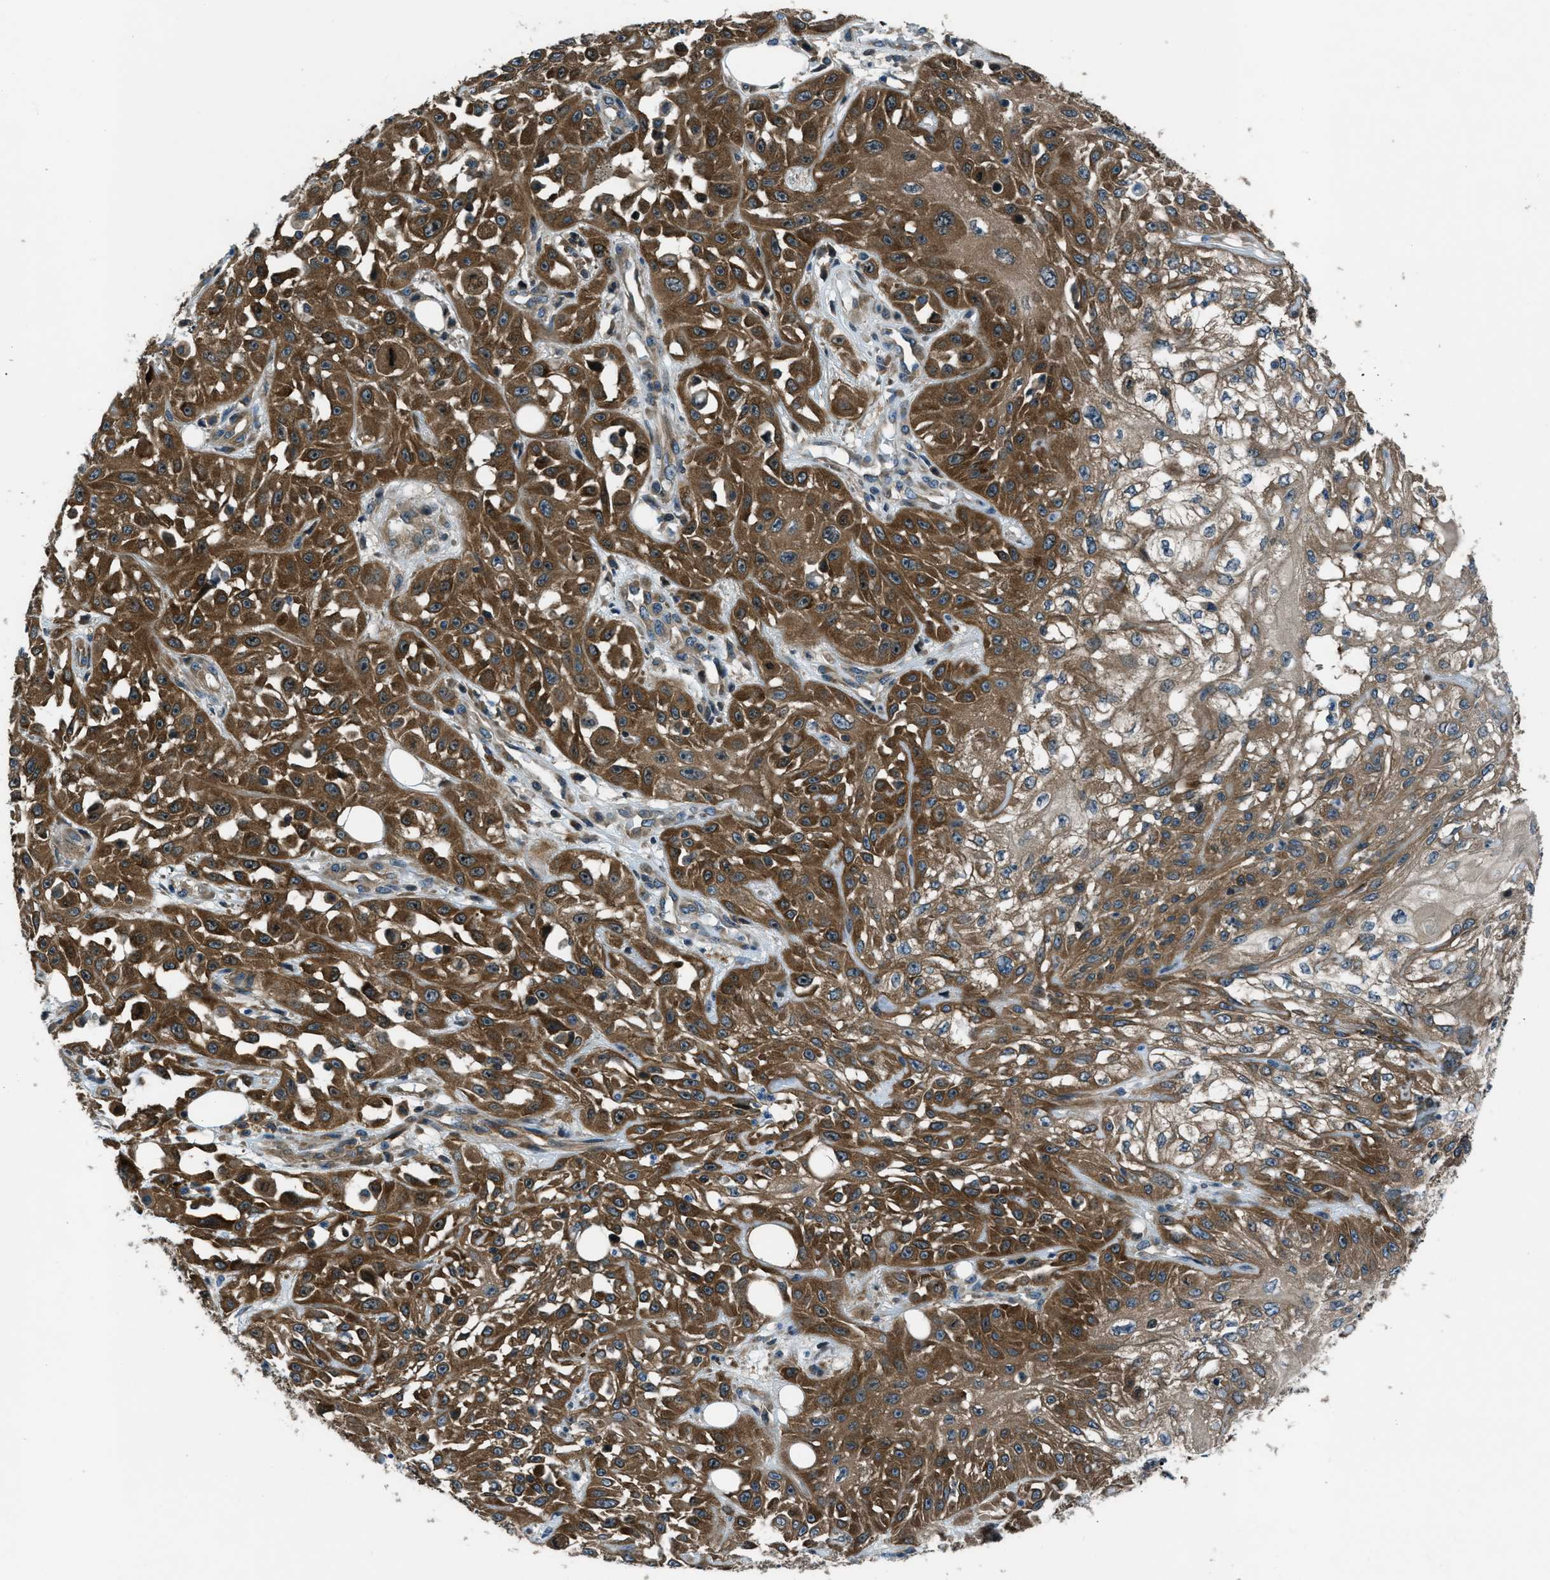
{"staining": {"intensity": "strong", "quantity": ">75%", "location": "cytoplasmic/membranous"}, "tissue": "skin cancer", "cell_type": "Tumor cells", "image_type": "cancer", "snomed": [{"axis": "morphology", "description": "Squamous cell carcinoma, NOS"}, {"axis": "morphology", "description": "Squamous cell carcinoma, metastatic, NOS"}, {"axis": "topography", "description": "Skin"}, {"axis": "topography", "description": "Lymph node"}], "caption": "Tumor cells show high levels of strong cytoplasmic/membranous staining in approximately >75% of cells in human skin cancer (squamous cell carcinoma).", "gene": "ARFGAP2", "patient": {"sex": "male", "age": 75}}